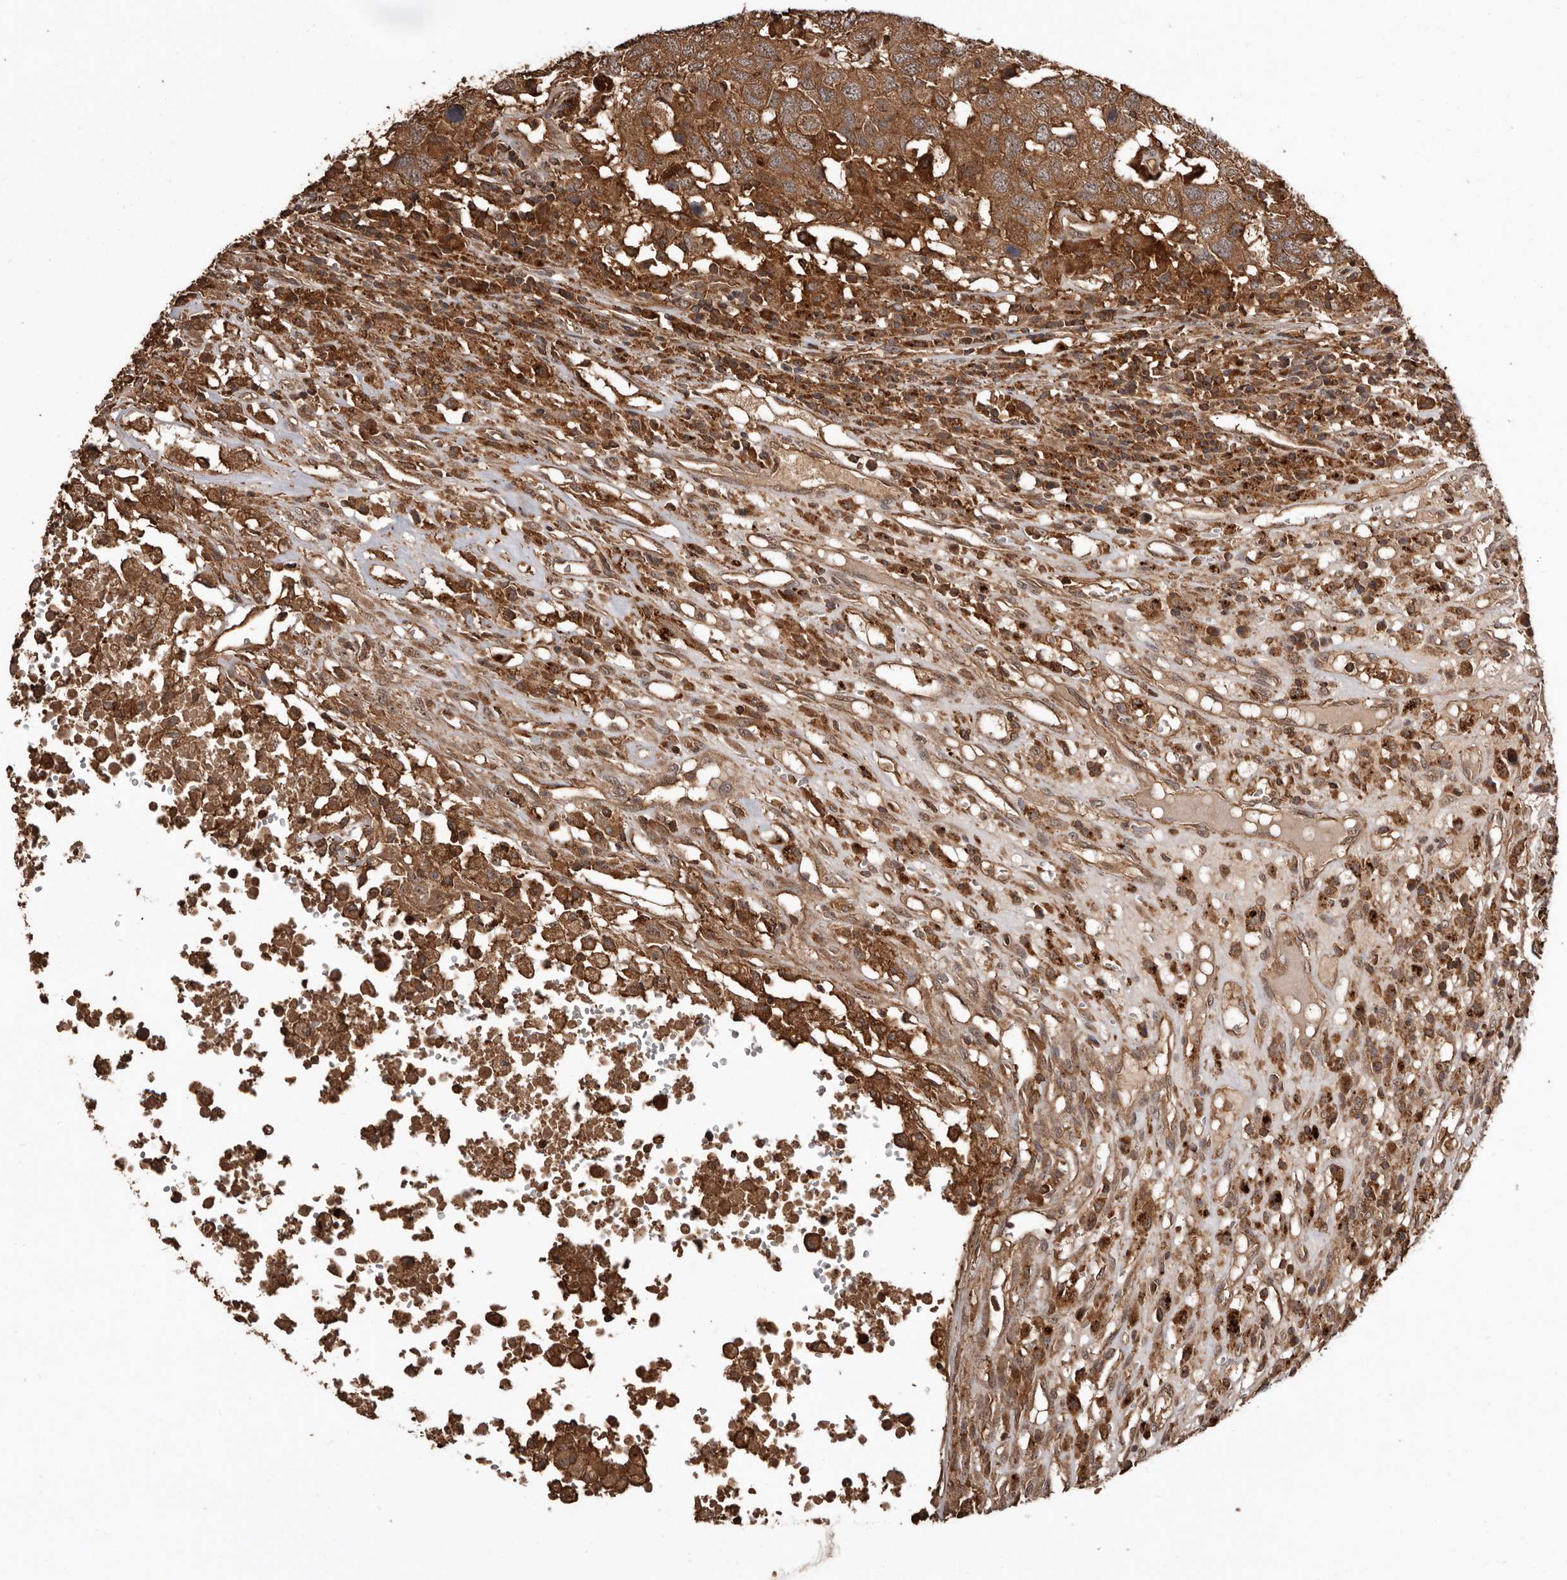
{"staining": {"intensity": "moderate", "quantity": ">75%", "location": "cytoplasmic/membranous"}, "tissue": "head and neck cancer", "cell_type": "Tumor cells", "image_type": "cancer", "snomed": [{"axis": "morphology", "description": "Squamous cell carcinoma, NOS"}, {"axis": "topography", "description": "Head-Neck"}], "caption": "This is an image of IHC staining of squamous cell carcinoma (head and neck), which shows moderate staining in the cytoplasmic/membranous of tumor cells.", "gene": "RWDD1", "patient": {"sex": "male", "age": 66}}